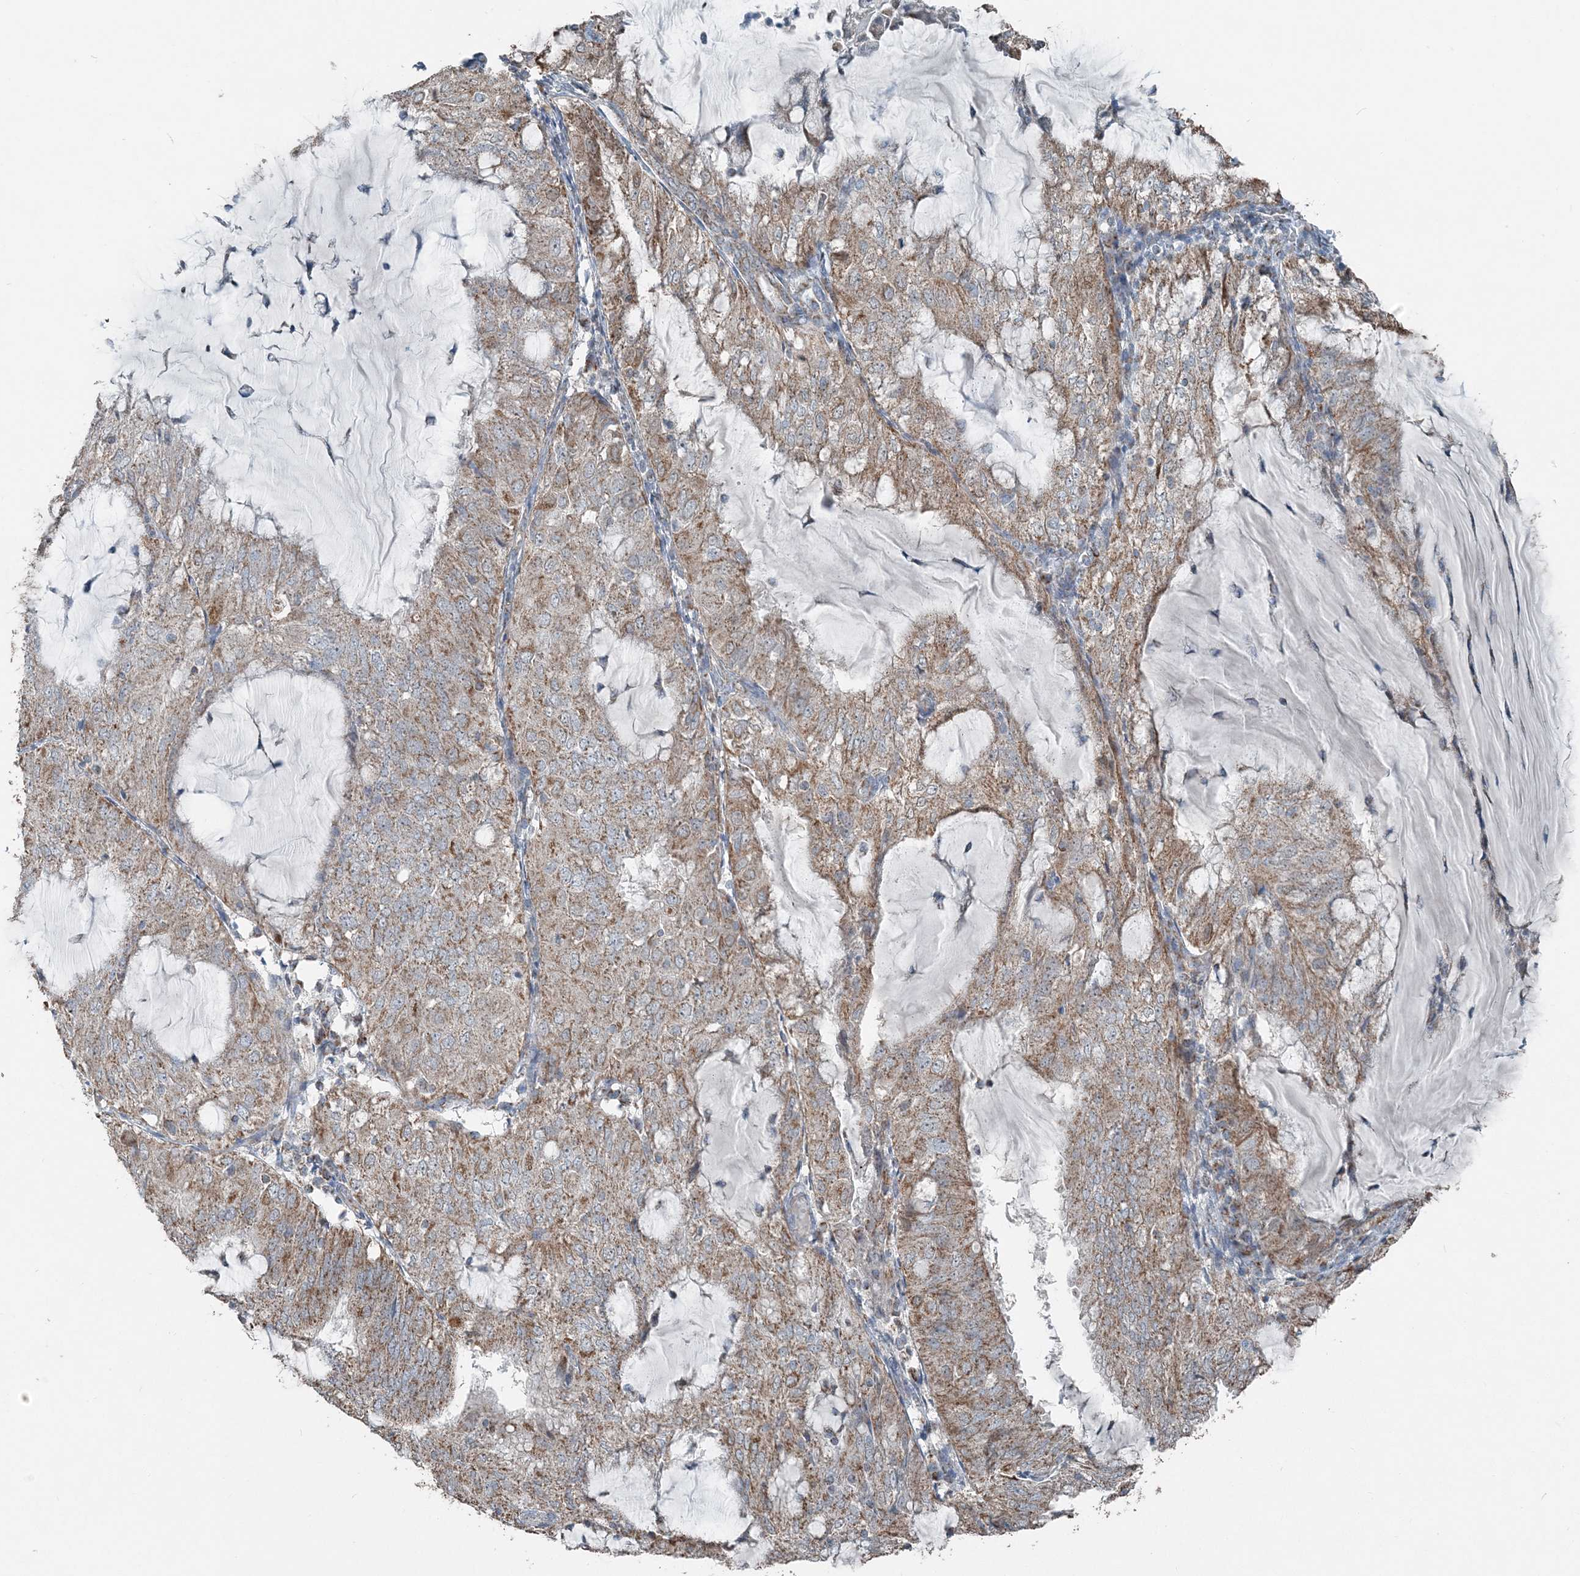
{"staining": {"intensity": "moderate", "quantity": ">75%", "location": "cytoplasmic/membranous"}, "tissue": "endometrial cancer", "cell_type": "Tumor cells", "image_type": "cancer", "snomed": [{"axis": "morphology", "description": "Adenocarcinoma, NOS"}, {"axis": "topography", "description": "Endometrium"}], "caption": "IHC photomicrograph of neoplastic tissue: endometrial adenocarcinoma stained using immunohistochemistry shows medium levels of moderate protein expression localized specifically in the cytoplasmic/membranous of tumor cells, appearing as a cytoplasmic/membranous brown color.", "gene": "SUCLG1", "patient": {"sex": "female", "age": 81}}